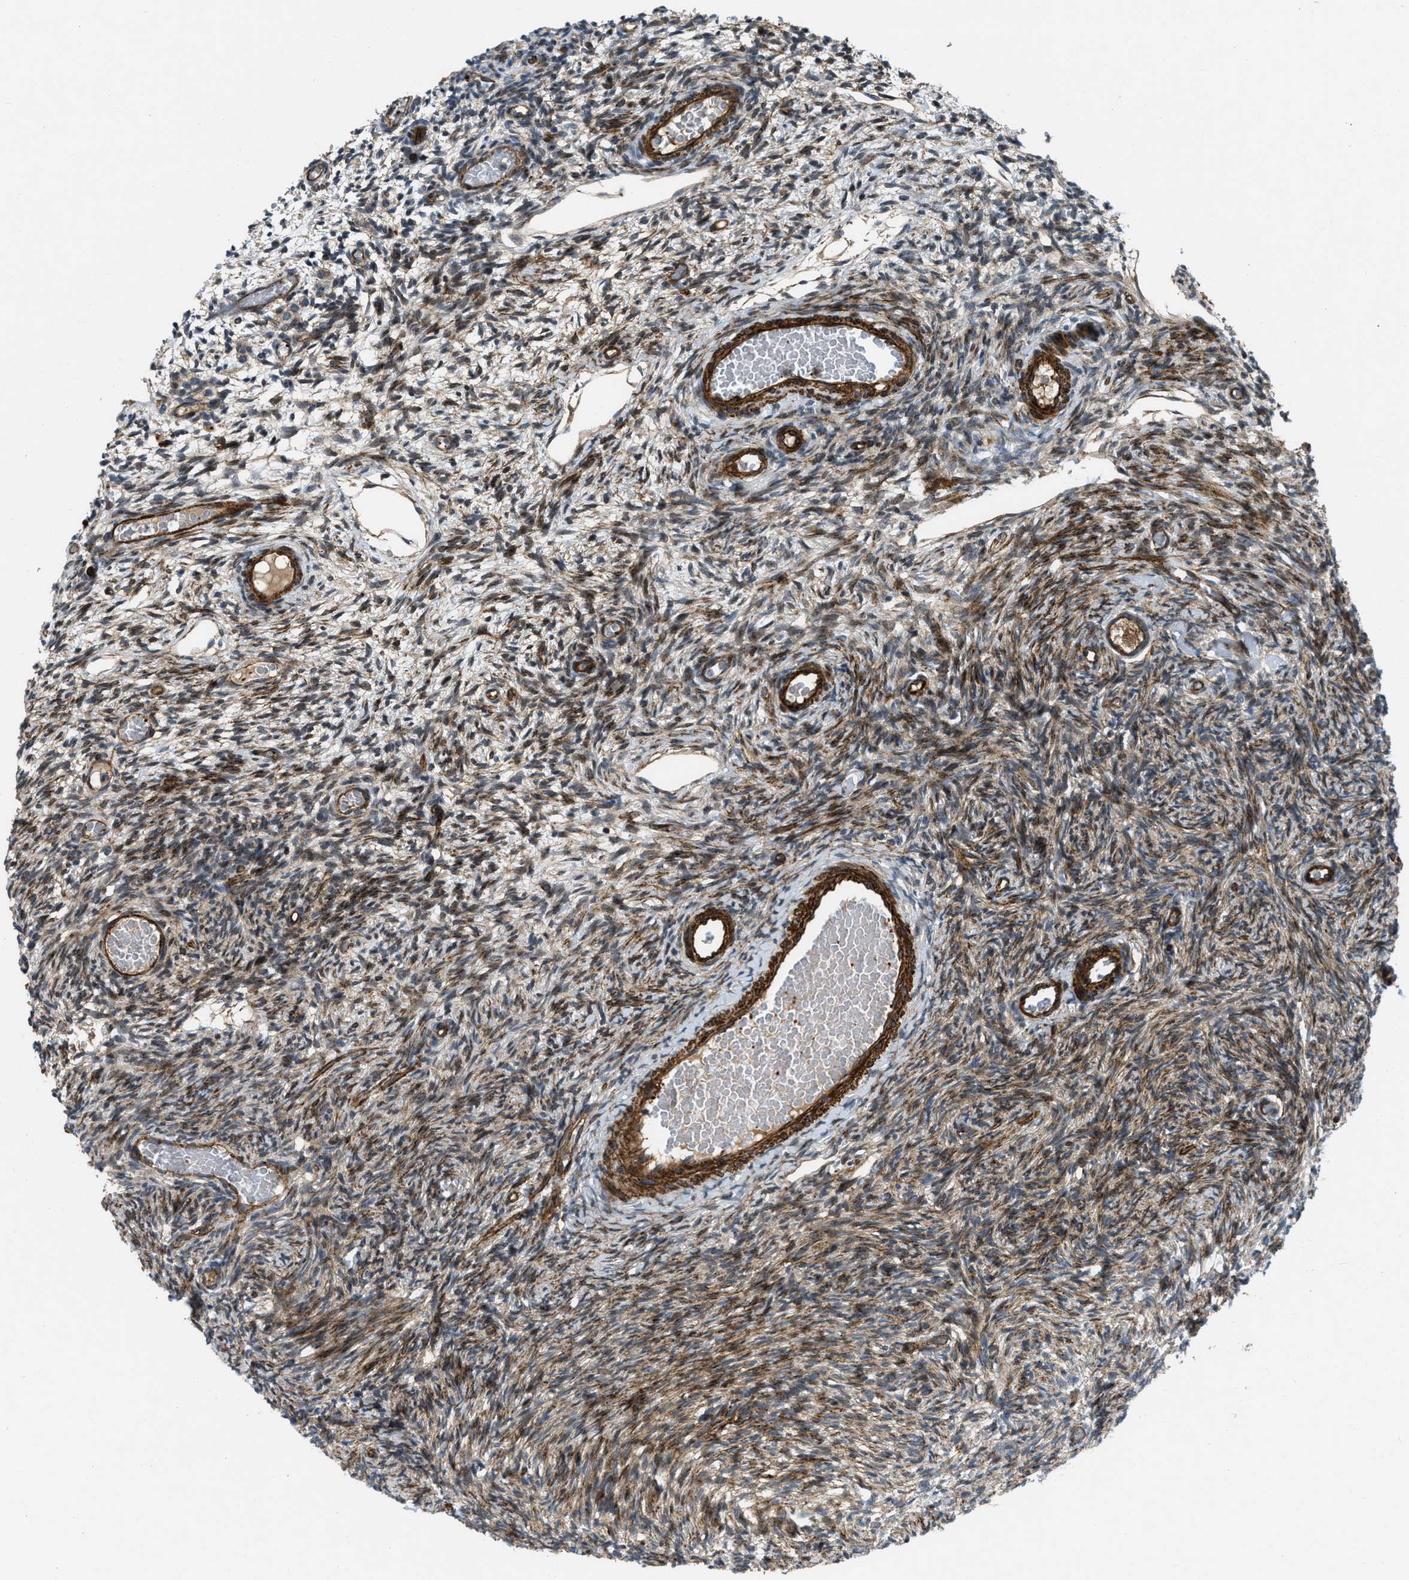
{"staining": {"intensity": "moderate", "quantity": ">75%", "location": "cytoplasmic/membranous"}, "tissue": "ovary", "cell_type": "Ovarian stroma cells", "image_type": "normal", "snomed": [{"axis": "morphology", "description": "Normal tissue, NOS"}, {"axis": "topography", "description": "Ovary"}], "caption": "The photomicrograph reveals immunohistochemical staining of benign ovary. There is moderate cytoplasmic/membranous positivity is appreciated in approximately >75% of ovarian stroma cells.", "gene": "NYNRIN", "patient": {"sex": "female", "age": 27}}